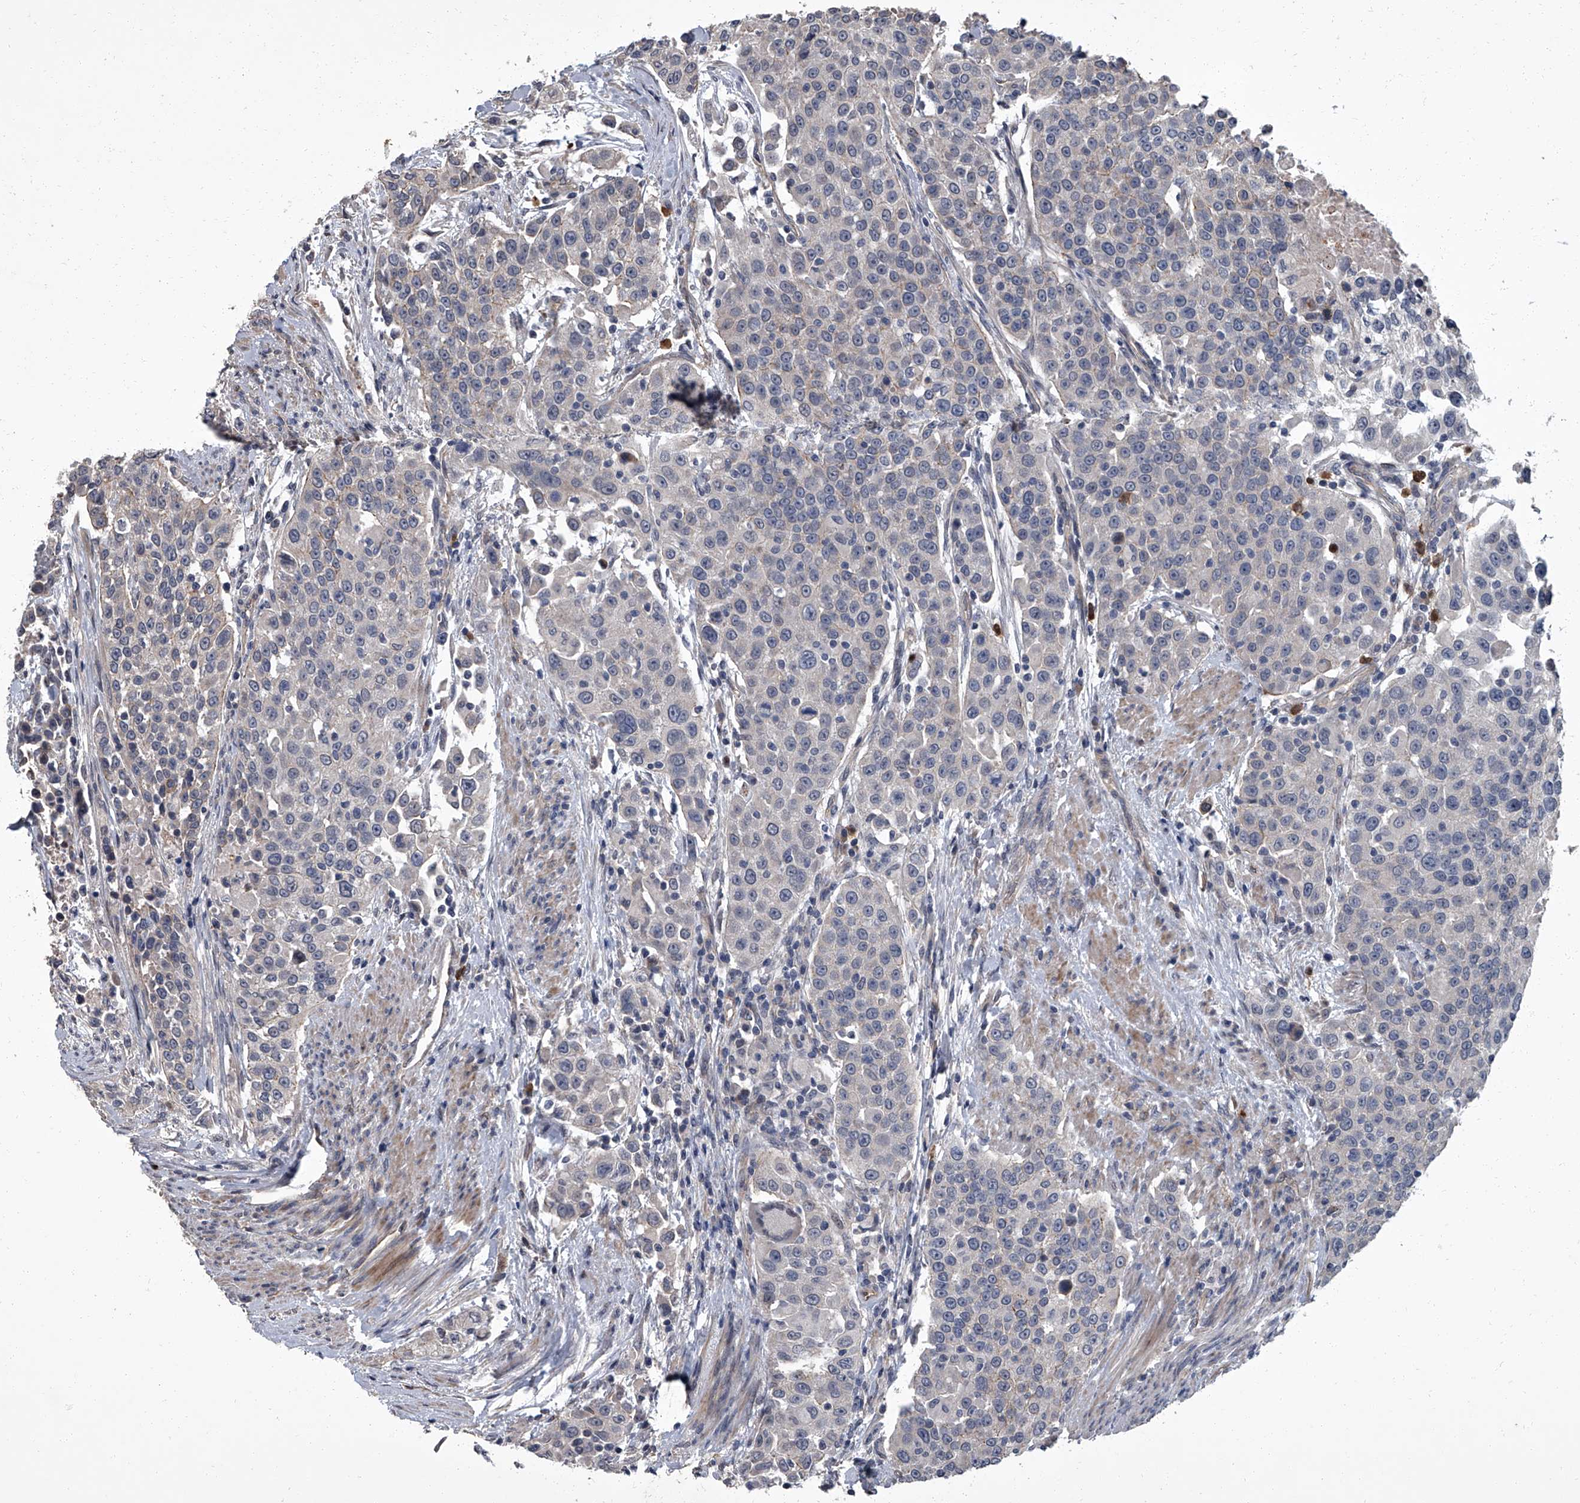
{"staining": {"intensity": "negative", "quantity": "none", "location": "none"}, "tissue": "urothelial cancer", "cell_type": "Tumor cells", "image_type": "cancer", "snomed": [{"axis": "morphology", "description": "Urothelial carcinoma, High grade"}, {"axis": "topography", "description": "Urinary bladder"}], "caption": "Immunohistochemistry photomicrograph of neoplastic tissue: human urothelial carcinoma (high-grade) stained with DAB (3,3'-diaminobenzidine) exhibits no significant protein expression in tumor cells. (Stains: DAB (3,3'-diaminobenzidine) immunohistochemistry with hematoxylin counter stain, Microscopy: brightfield microscopy at high magnification).", "gene": "SIRT4", "patient": {"sex": "female", "age": 80}}